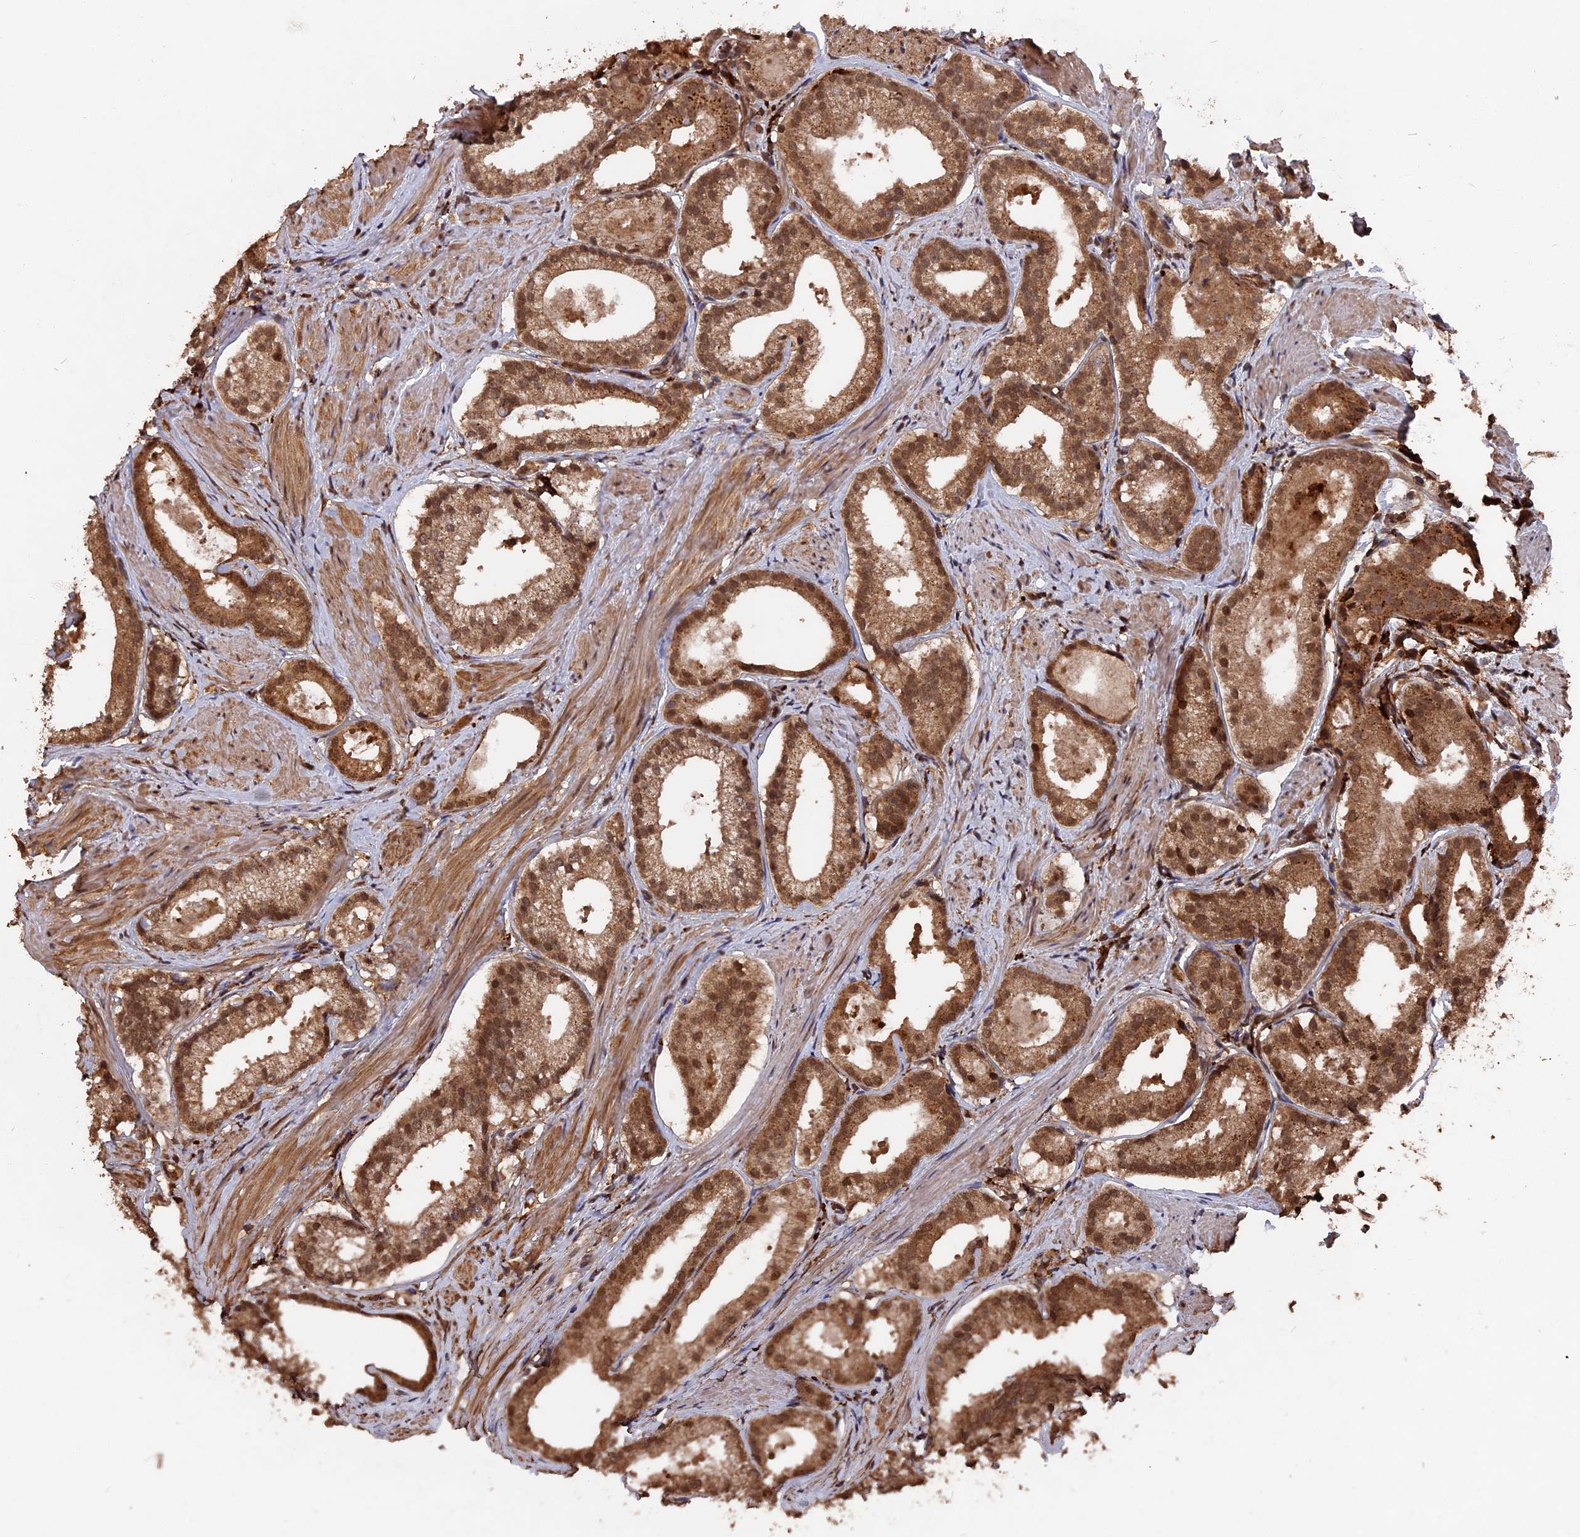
{"staining": {"intensity": "moderate", "quantity": ">75%", "location": "cytoplasmic/membranous,nuclear"}, "tissue": "prostate cancer", "cell_type": "Tumor cells", "image_type": "cancer", "snomed": [{"axis": "morphology", "description": "Adenocarcinoma, Low grade"}, {"axis": "topography", "description": "Prostate"}], "caption": "DAB (3,3'-diaminobenzidine) immunohistochemical staining of human adenocarcinoma (low-grade) (prostate) shows moderate cytoplasmic/membranous and nuclear protein staining in about >75% of tumor cells.", "gene": "TELO2", "patient": {"sex": "male", "age": 57}}